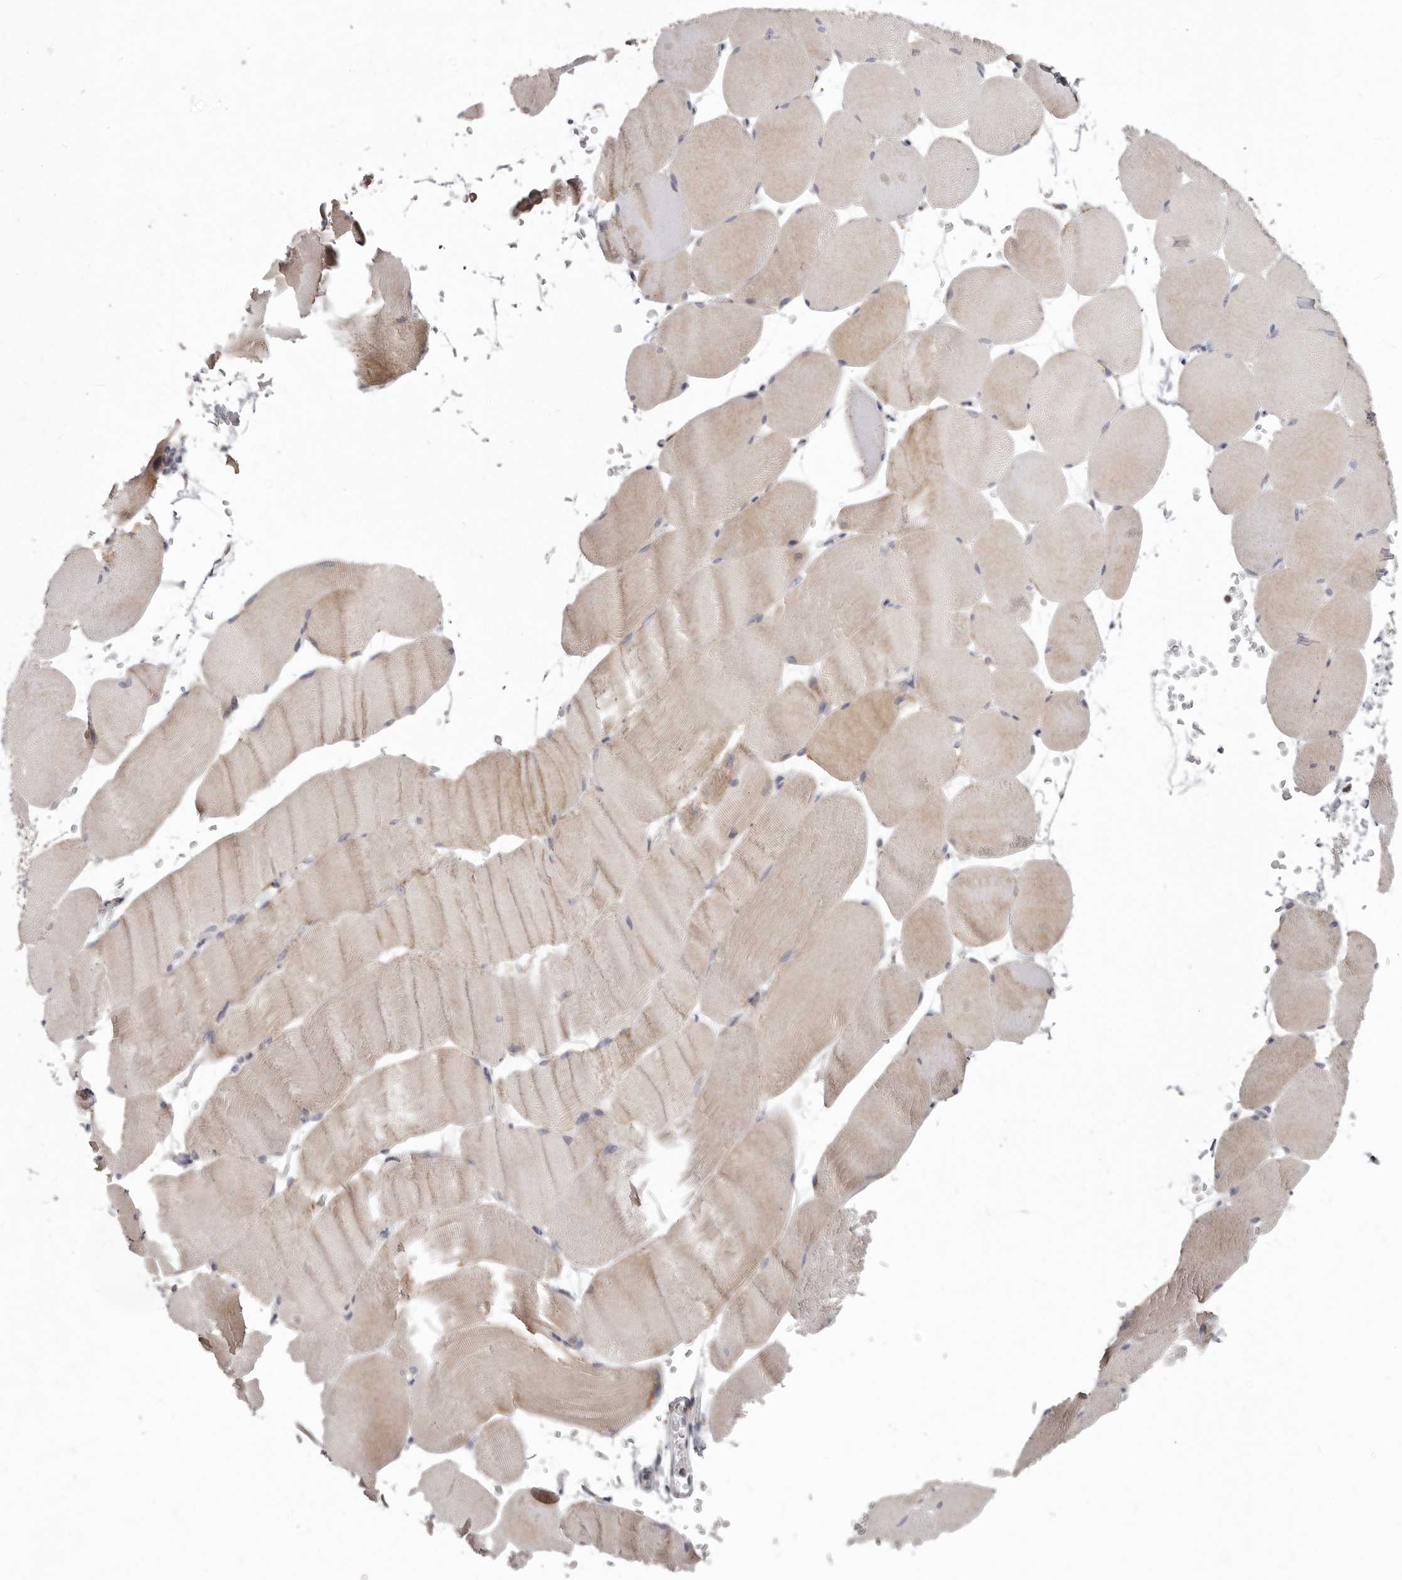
{"staining": {"intensity": "weak", "quantity": "25%-75%", "location": "cytoplasmic/membranous"}, "tissue": "skeletal muscle", "cell_type": "Myocytes", "image_type": "normal", "snomed": [{"axis": "morphology", "description": "Normal tissue, NOS"}, {"axis": "topography", "description": "Skeletal muscle"}, {"axis": "topography", "description": "Parathyroid gland"}], "caption": "An image of human skeletal muscle stained for a protein displays weak cytoplasmic/membranous brown staining in myocytes. (brown staining indicates protein expression, while blue staining denotes nuclei).", "gene": "PRMT2", "patient": {"sex": "female", "age": 37}}